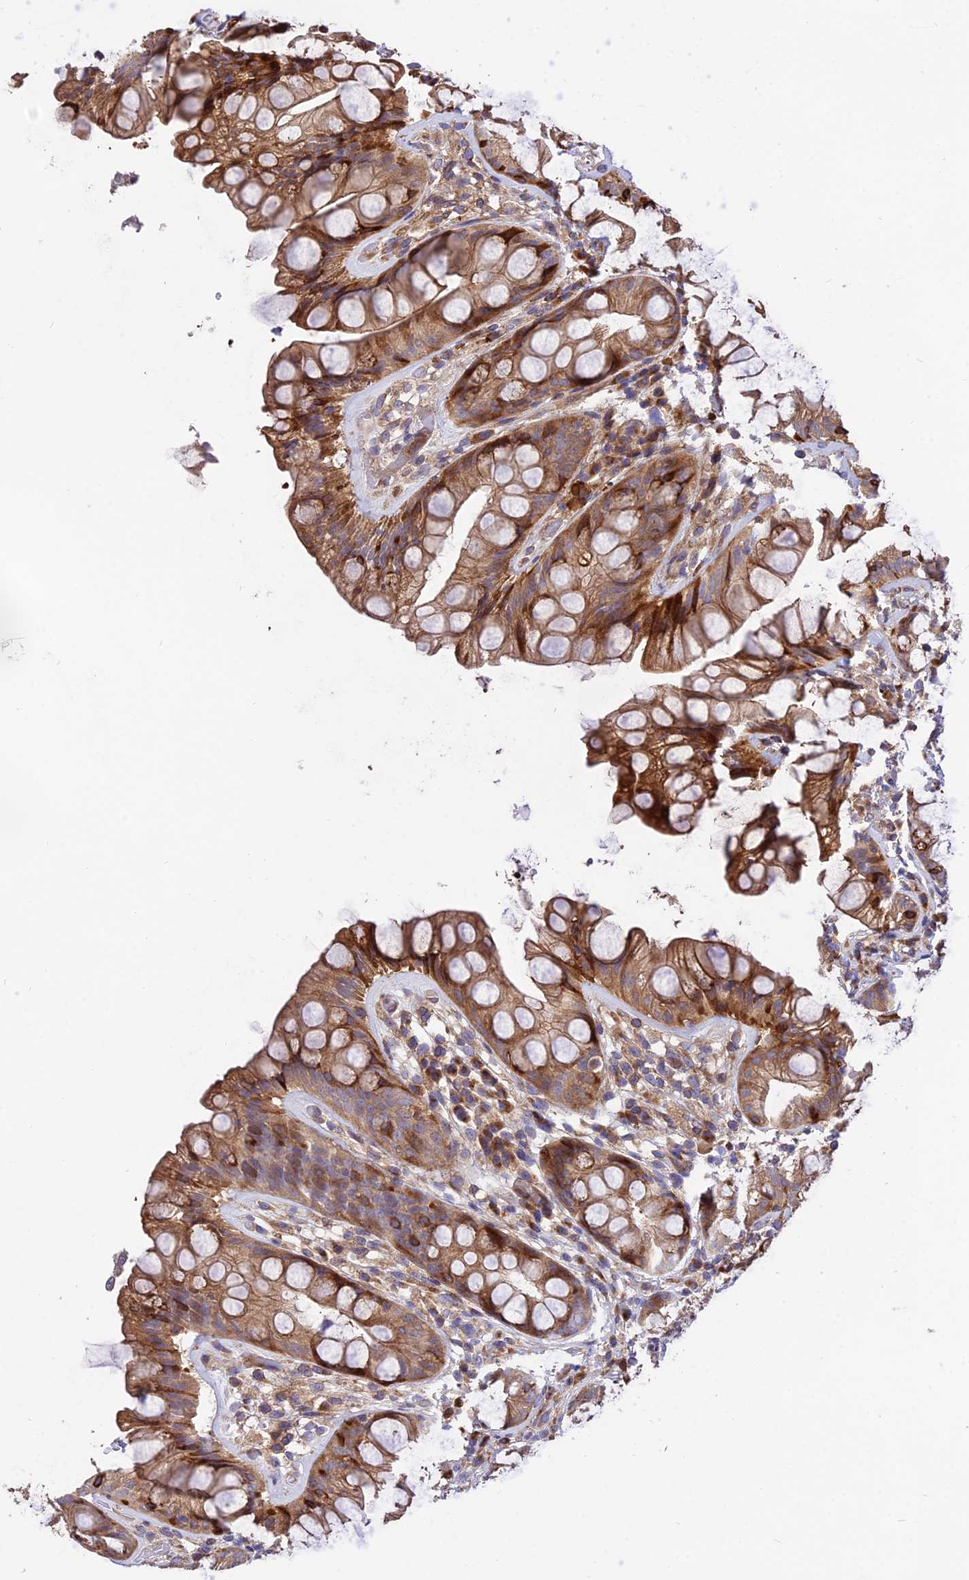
{"staining": {"intensity": "strong", "quantity": ">75%", "location": "cytoplasmic/membranous"}, "tissue": "rectum", "cell_type": "Glandular cells", "image_type": "normal", "snomed": [{"axis": "morphology", "description": "Normal tissue, NOS"}, {"axis": "topography", "description": "Rectum"}], "caption": "Immunohistochemical staining of unremarkable human rectum demonstrates strong cytoplasmic/membranous protein staining in about >75% of glandular cells.", "gene": "ROCK1", "patient": {"sex": "male", "age": 74}}